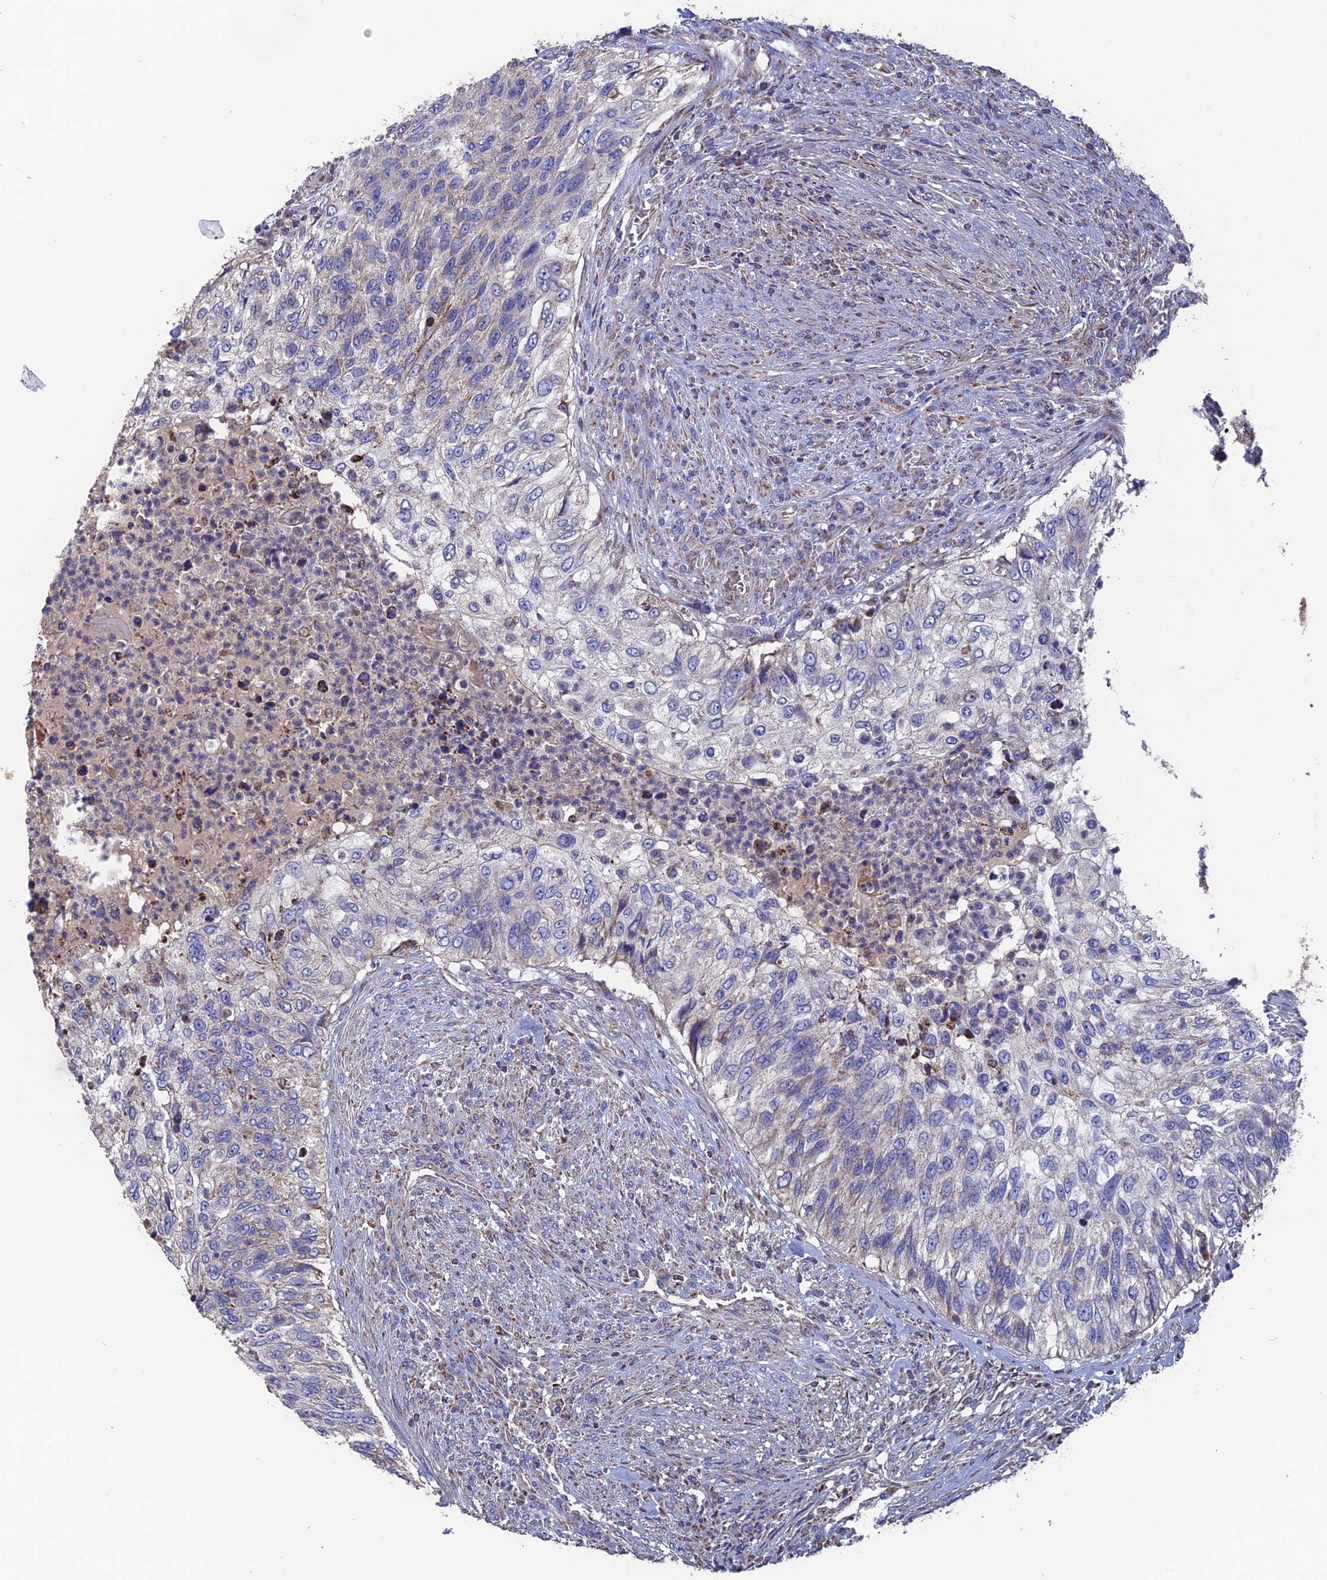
{"staining": {"intensity": "negative", "quantity": "none", "location": "none"}, "tissue": "urothelial cancer", "cell_type": "Tumor cells", "image_type": "cancer", "snomed": [{"axis": "morphology", "description": "Urothelial carcinoma, High grade"}, {"axis": "topography", "description": "Urinary bladder"}], "caption": "Immunohistochemistry (IHC) photomicrograph of neoplastic tissue: human urothelial carcinoma (high-grade) stained with DAB (3,3'-diaminobenzidine) demonstrates no significant protein expression in tumor cells.", "gene": "TGFA", "patient": {"sex": "female", "age": 60}}